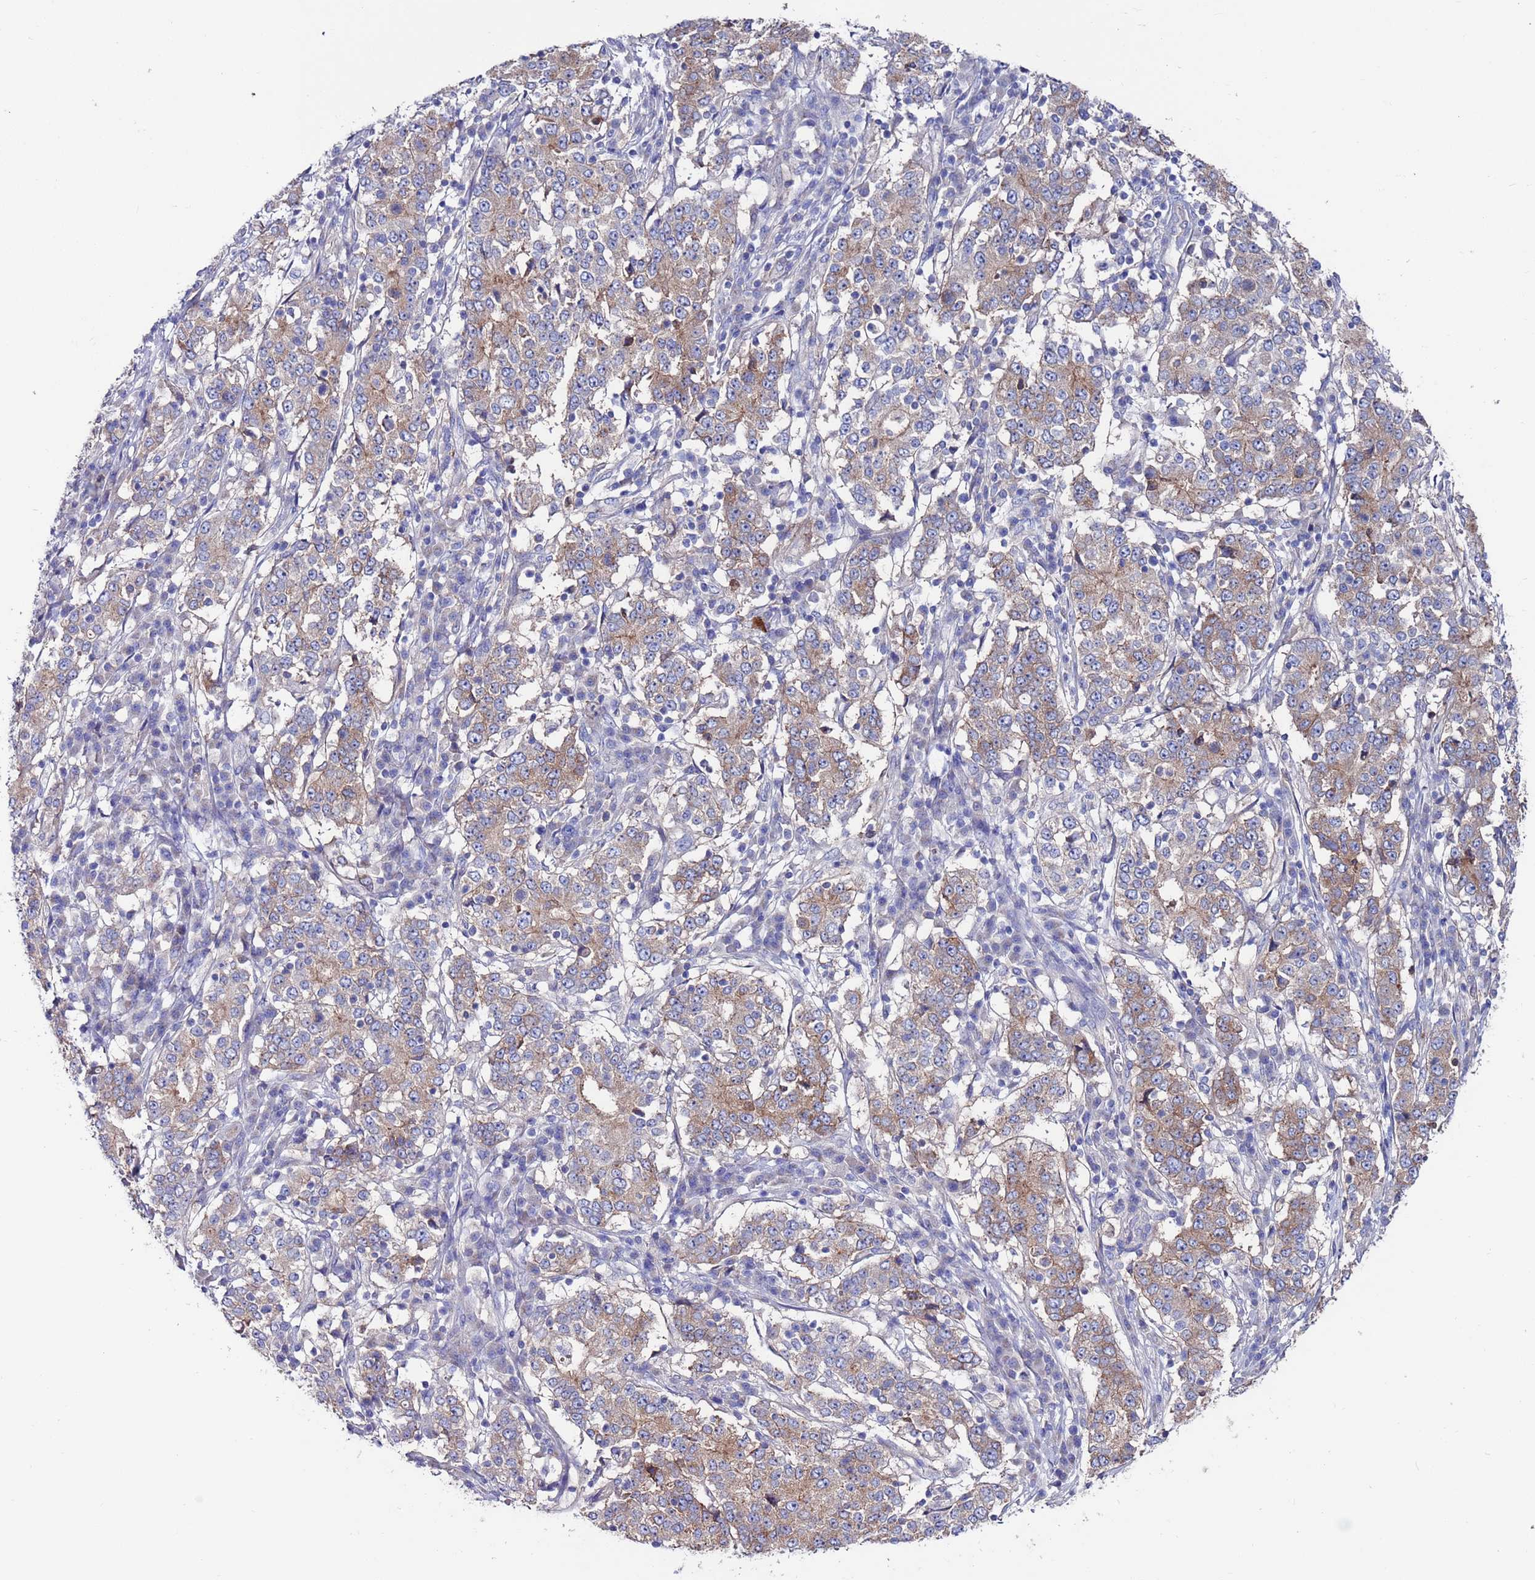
{"staining": {"intensity": "moderate", "quantity": ">75%", "location": "cytoplasmic/membranous"}, "tissue": "stomach cancer", "cell_type": "Tumor cells", "image_type": "cancer", "snomed": [{"axis": "morphology", "description": "Adenocarcinoma, NOS"}, {"axis": "topography", "description": "Stomach"}], "caption": "Adenocarcinoma (stomach) stained with a protein marker demonstrates moderate staining in tumor cells.", "gene": "KRTCAP3", "patient": {"sex": "male", "age": 59}}